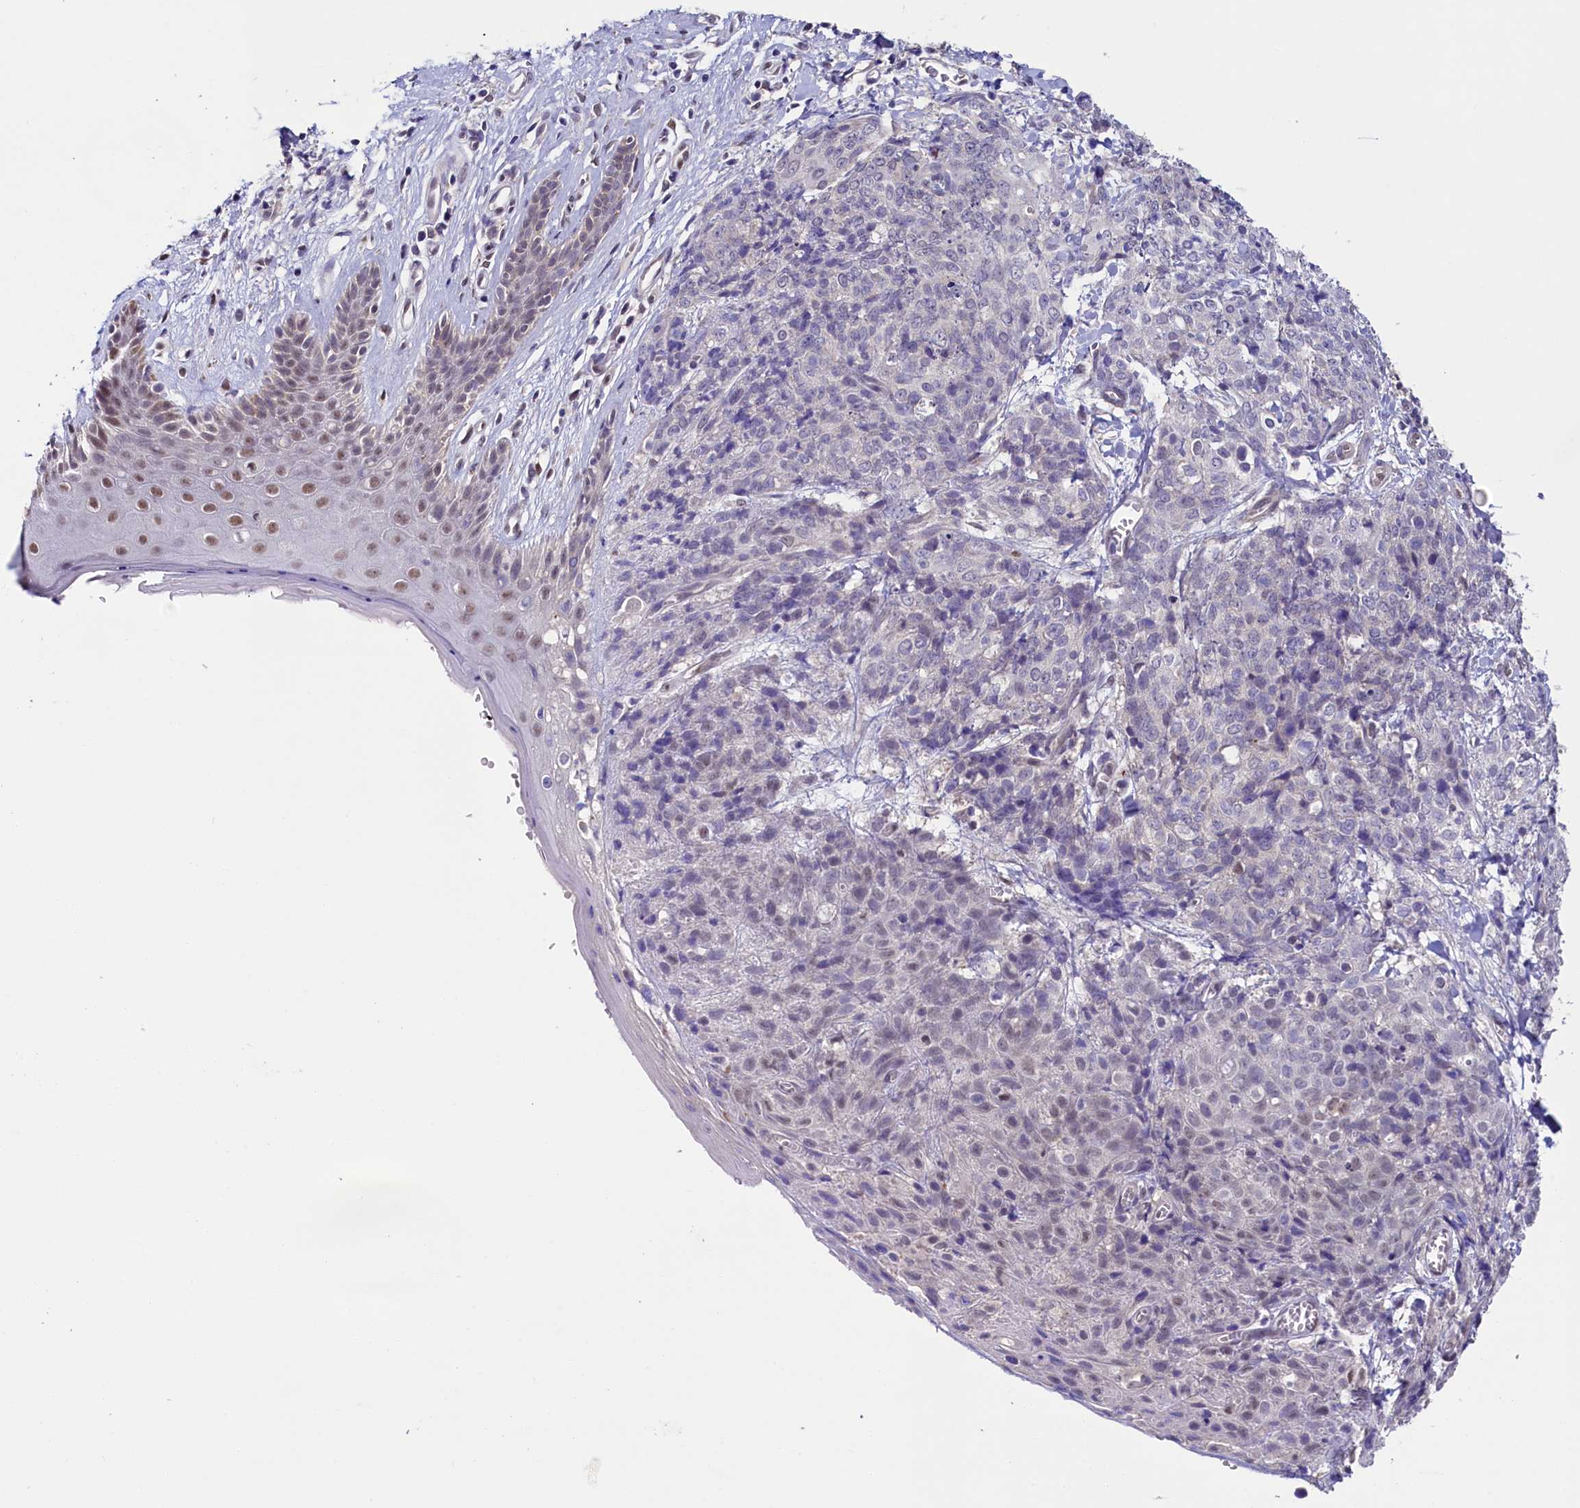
{"staining": {"intensity": "weak", "quantity": "<25%", "location": "nuclear"}, "tissue": "skin cancer", "cell_type": "Tumor cells", "image_type": "cancer", "snomed": [{"axis": "morphology", "description": "Squamous cell carcinoma, NOS"}, {"axis": "topography", "description": "Skin"}, {"axis": "topography", "description": "Vulva"}], "caption": "DAB (3,3'-diaminobenzidine) immunohistochemical staining of skin cancer exhibits no significant positivity in tumor cells.", "gene": "FLYWCH2", "patient": {"sex": "female", "age": 85}}